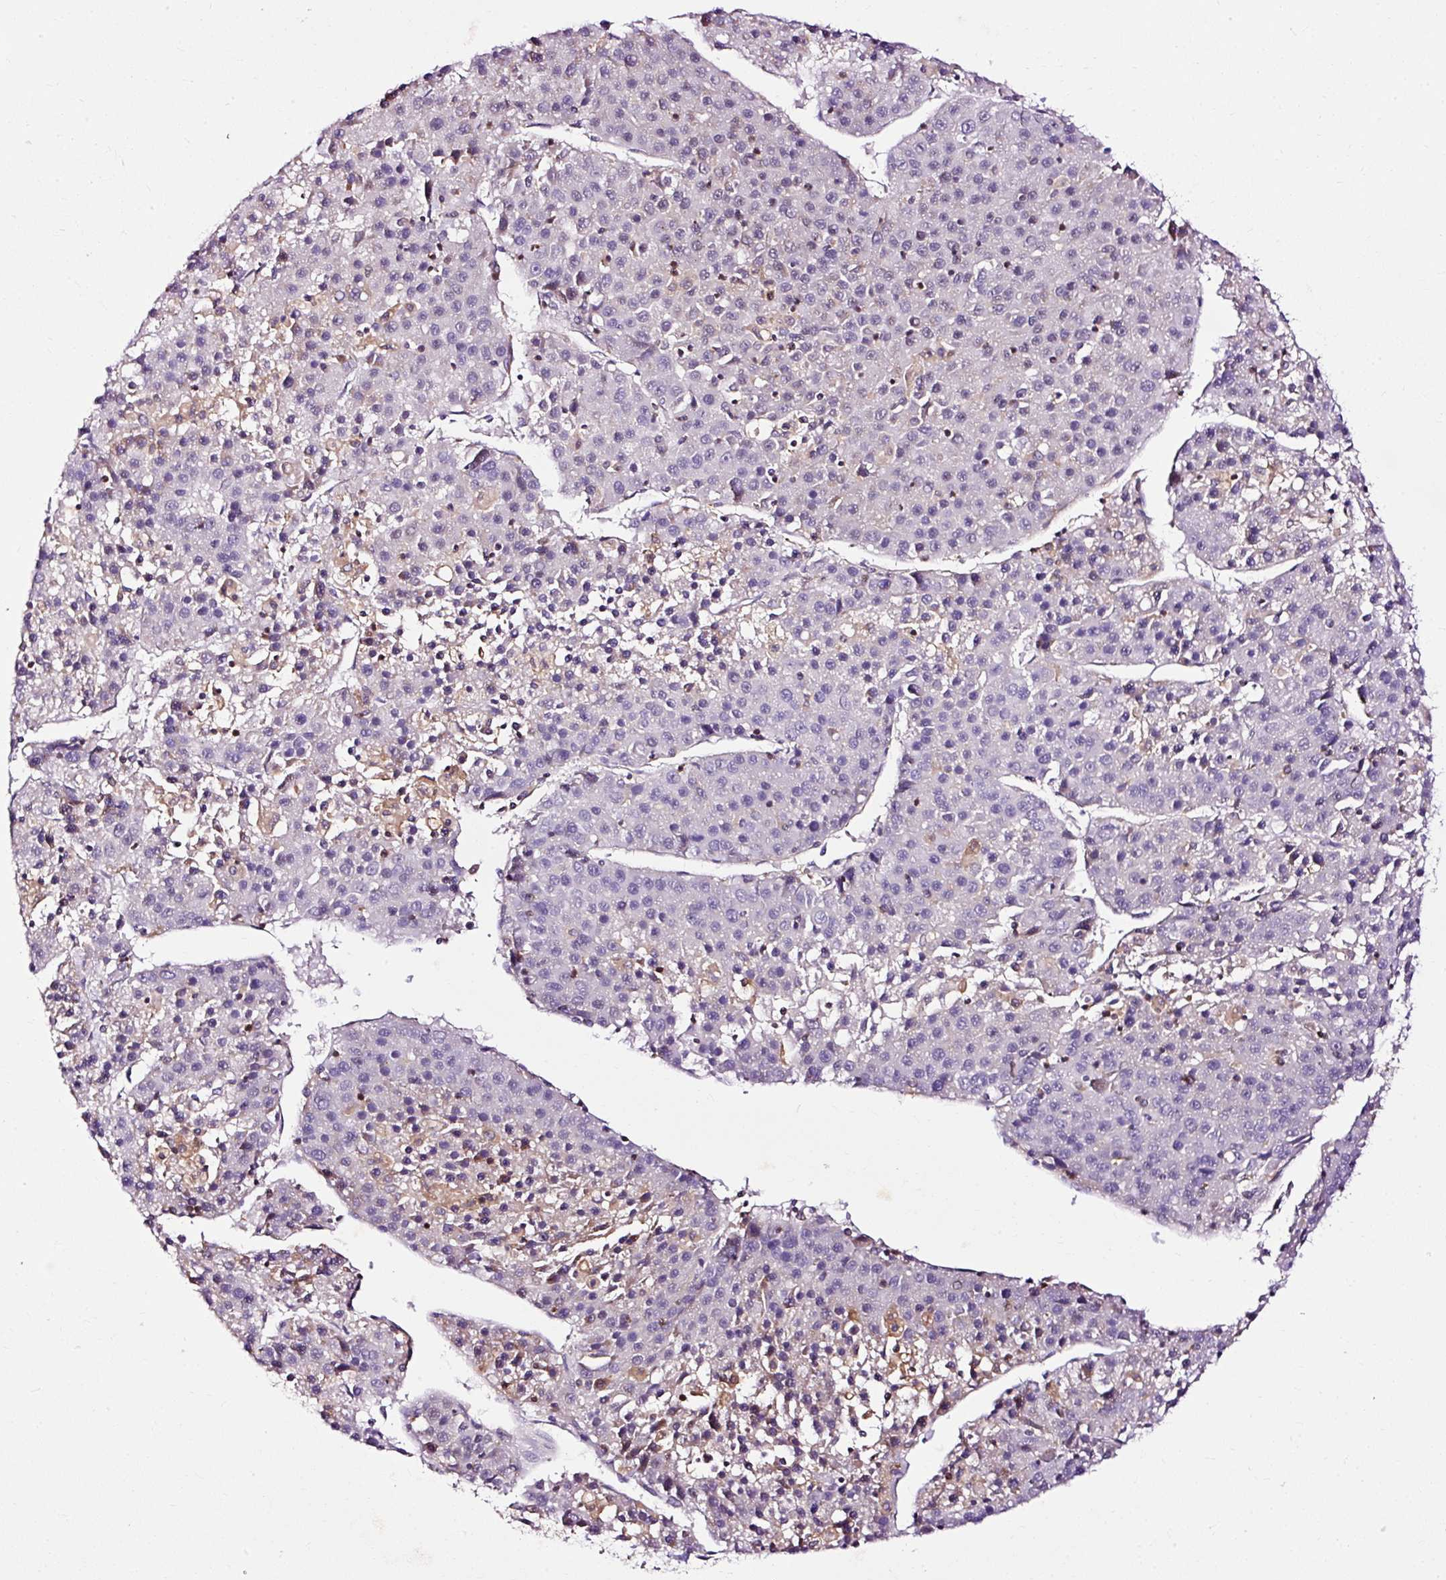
{"staining": {"intensity": "negative", "quantity": "none", "location": "none"}, "tissue": "liver cancer", "cell_type": "Tumor cells", "image_type": "cancer", "snomed": [{"axis": "morphology", "description": "Carcinoma, Hepatocellular, NOS"}, {"axis": "topography", "description": "Liver"}], "caption": "There is no significant staining in tumor cells of liver cancer (hepatocellular carcinoma).", "gene": "CD83", "patient": {"sex": "female", "age": 53}}